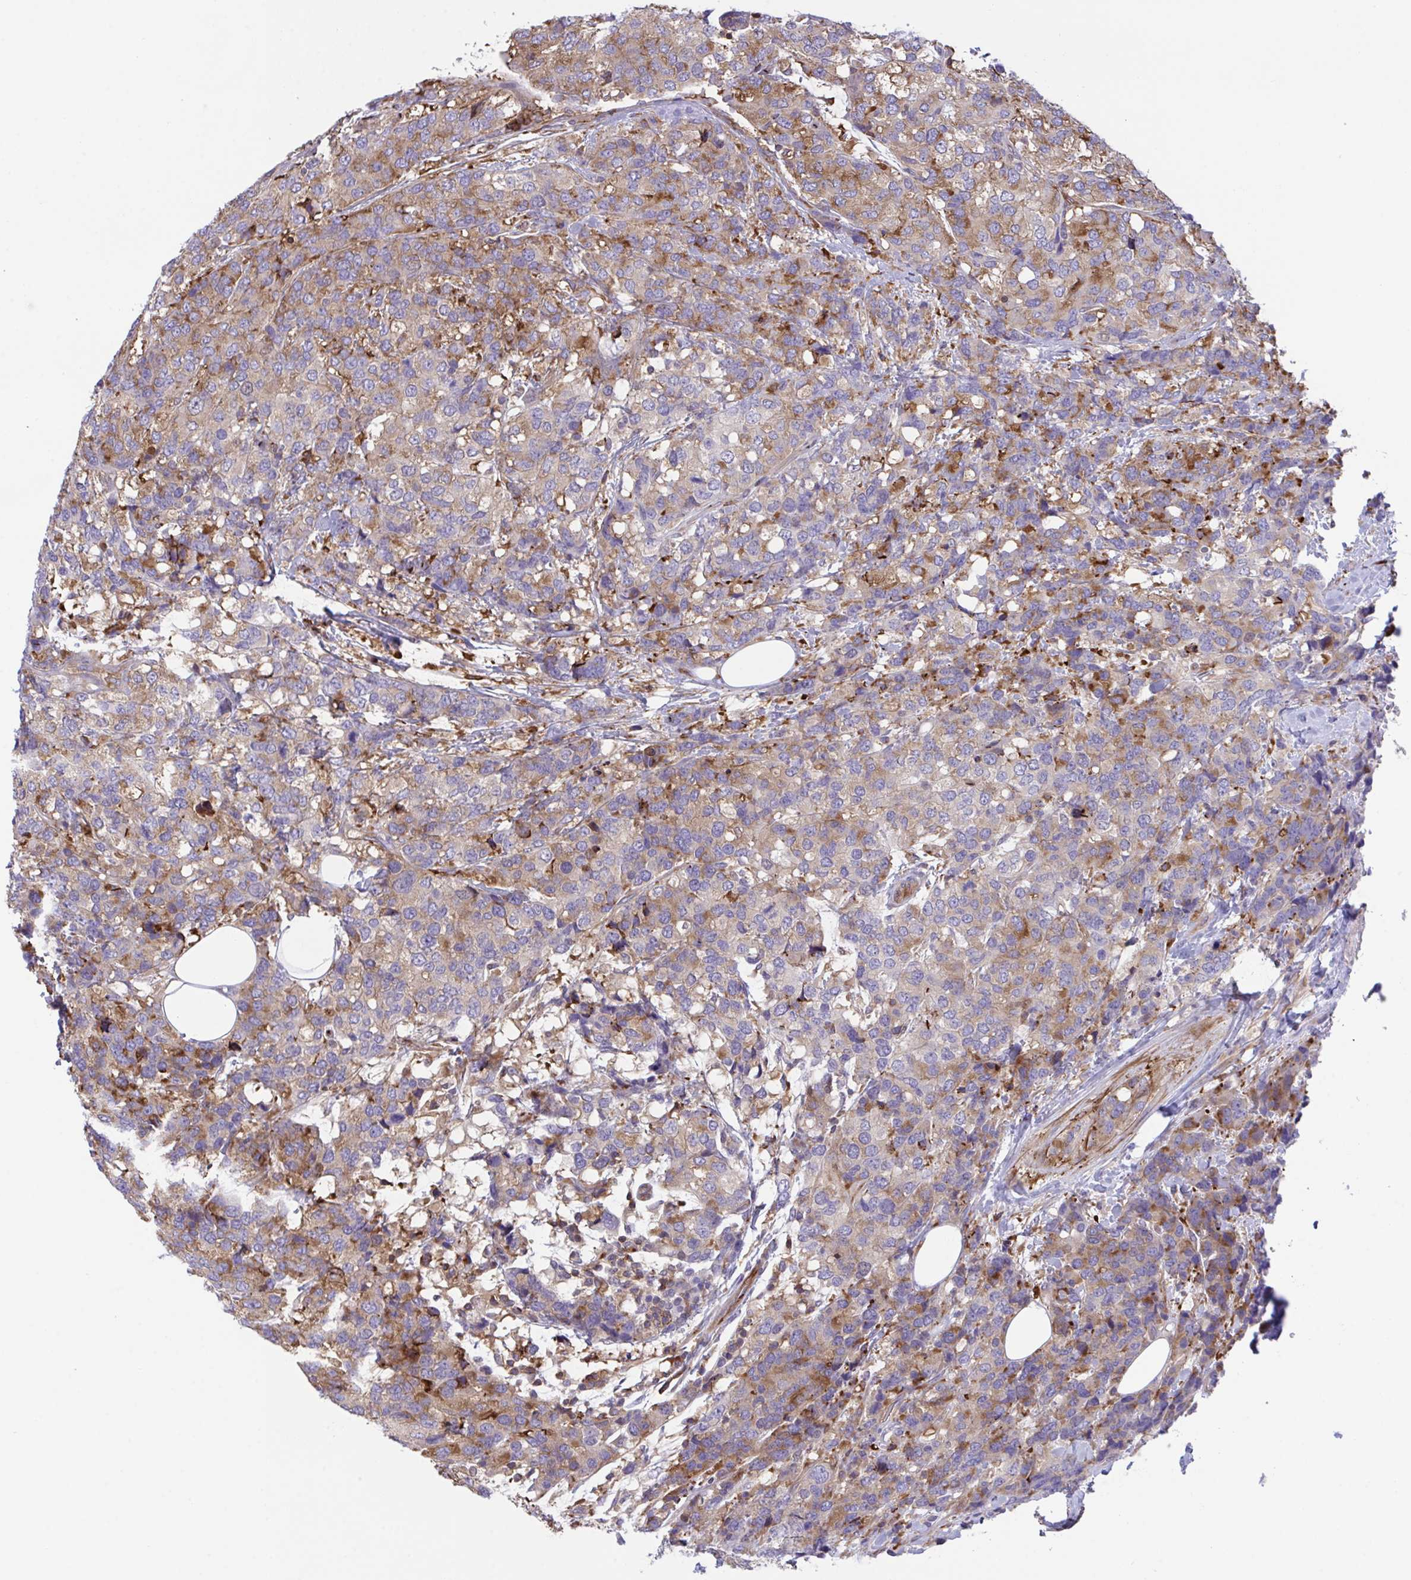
{"staining": {"intensity": "moderate", "quantity": "25%-75%", "location": "cytoplasmic/membranous"}, "tissue": "breast cancer", "cell_type": "Tumor cells", "image_type": "cancer", "snomed": [{"axis": "morphology", "description": "Lobular carcinoma"}, {"axis": "topography", "description": "Breast"}], "caption": "DAB (3,3'-diaminobenzidine) immunohistochemical staining of breast cancer displays moderate cytoplasmic/membranous protein expression in approximately 25%-75% of tumor cells.", "gene": "PPIH", "patient": {"sex": "female", "age": 59}}